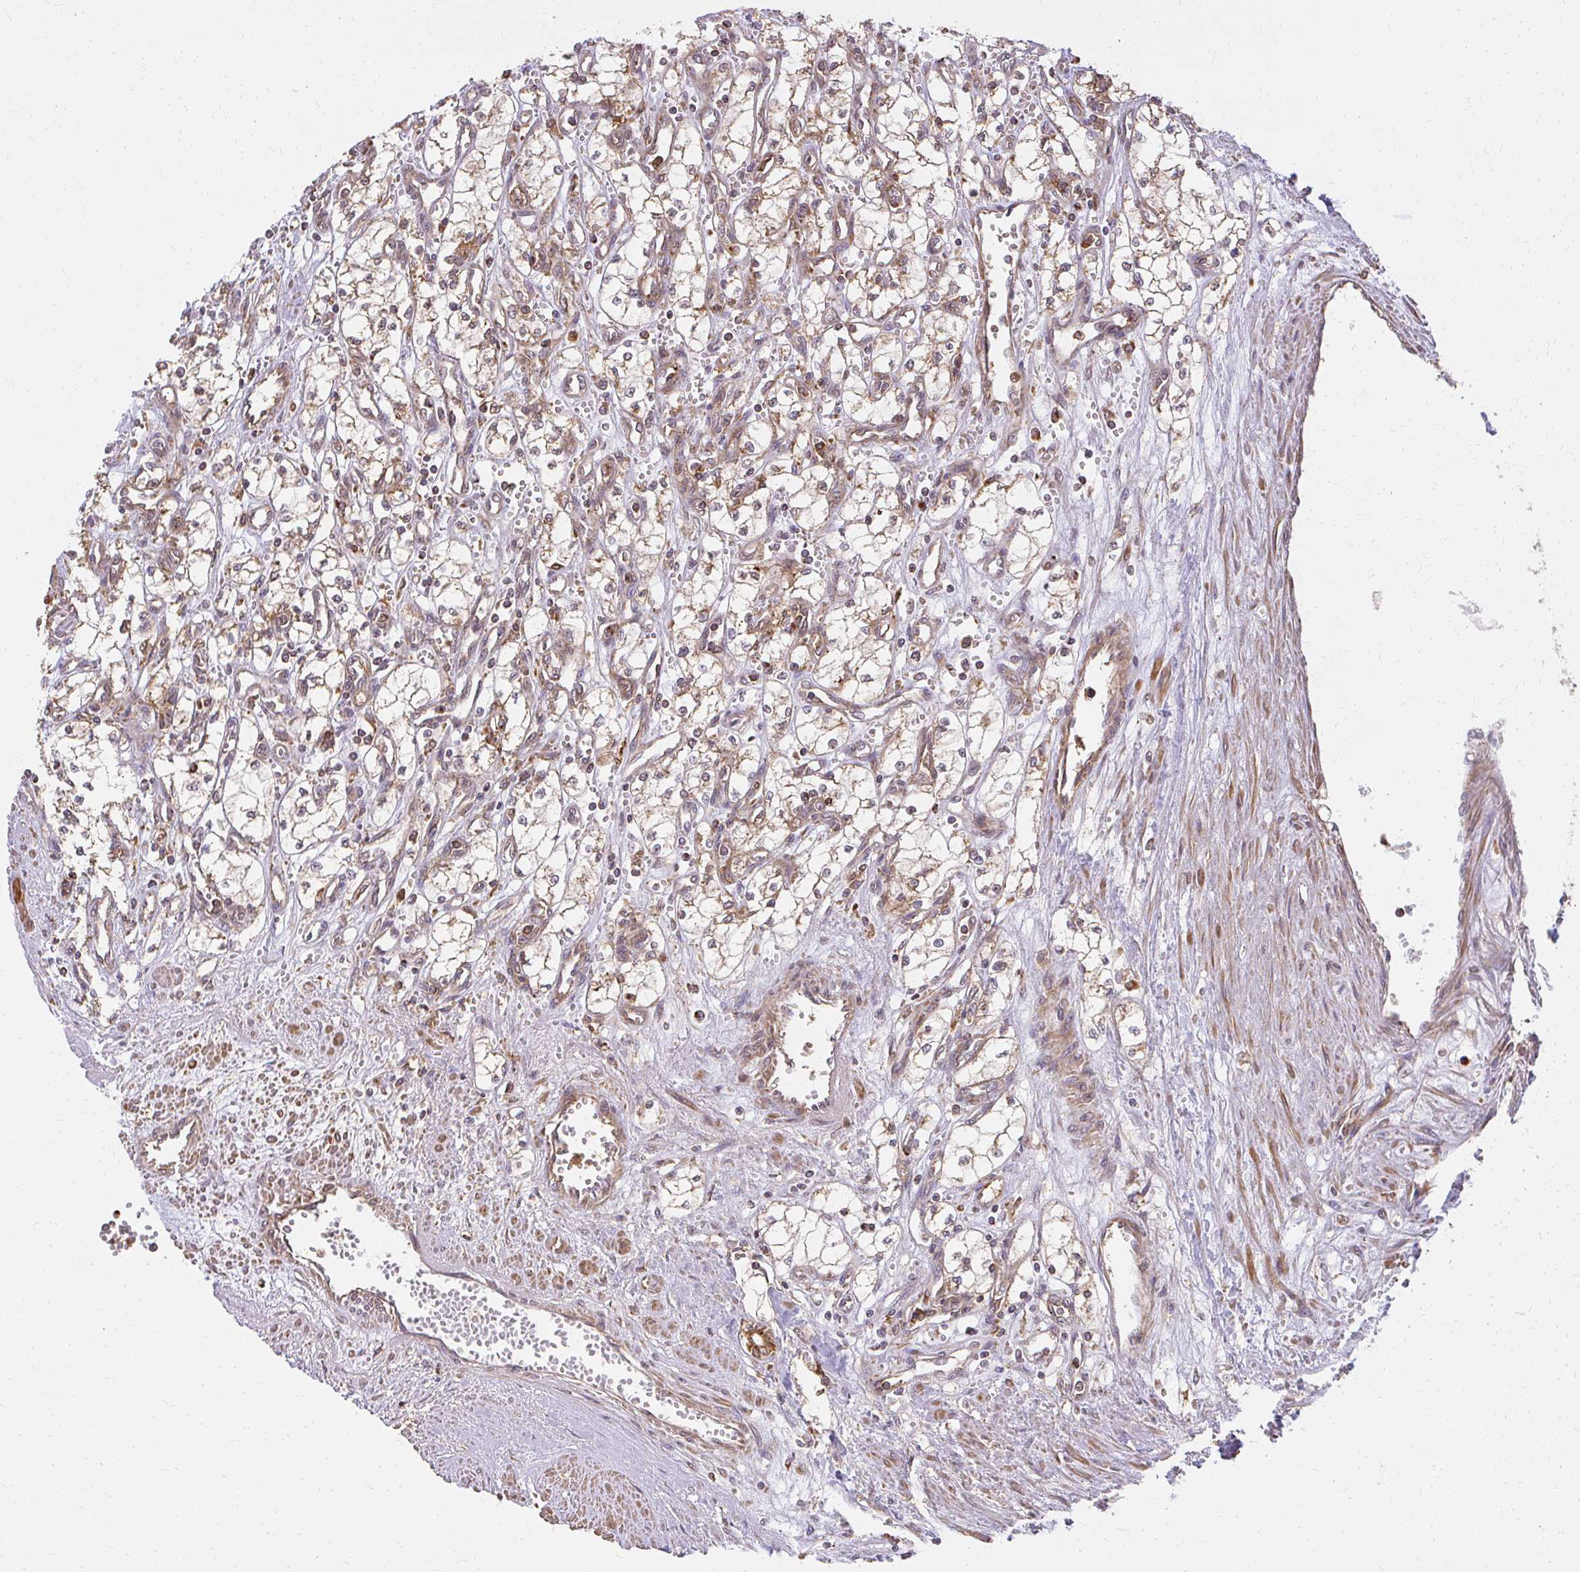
{"staining": {"intensity": "moderate", "quantity": ">75%", "location": "cytoplasmic/membranous"}, "tissue": "renal cancer", "cell_type": "Tumor cells", "image_type": "cancer", "snomed": [{"axis": "morphology", "description": "Adenocarcinoma, NOS"}, {"axis": "topography", "description": "Kidney"}], "caption": "DAB immunohistochemical staining of renal adenocarcinoma shows moderate cytoplasmic/membranous protein positivity in about >75% of tumor cells.", "gene": "GNS", "patient": {"sex": "male", "age": 59}}